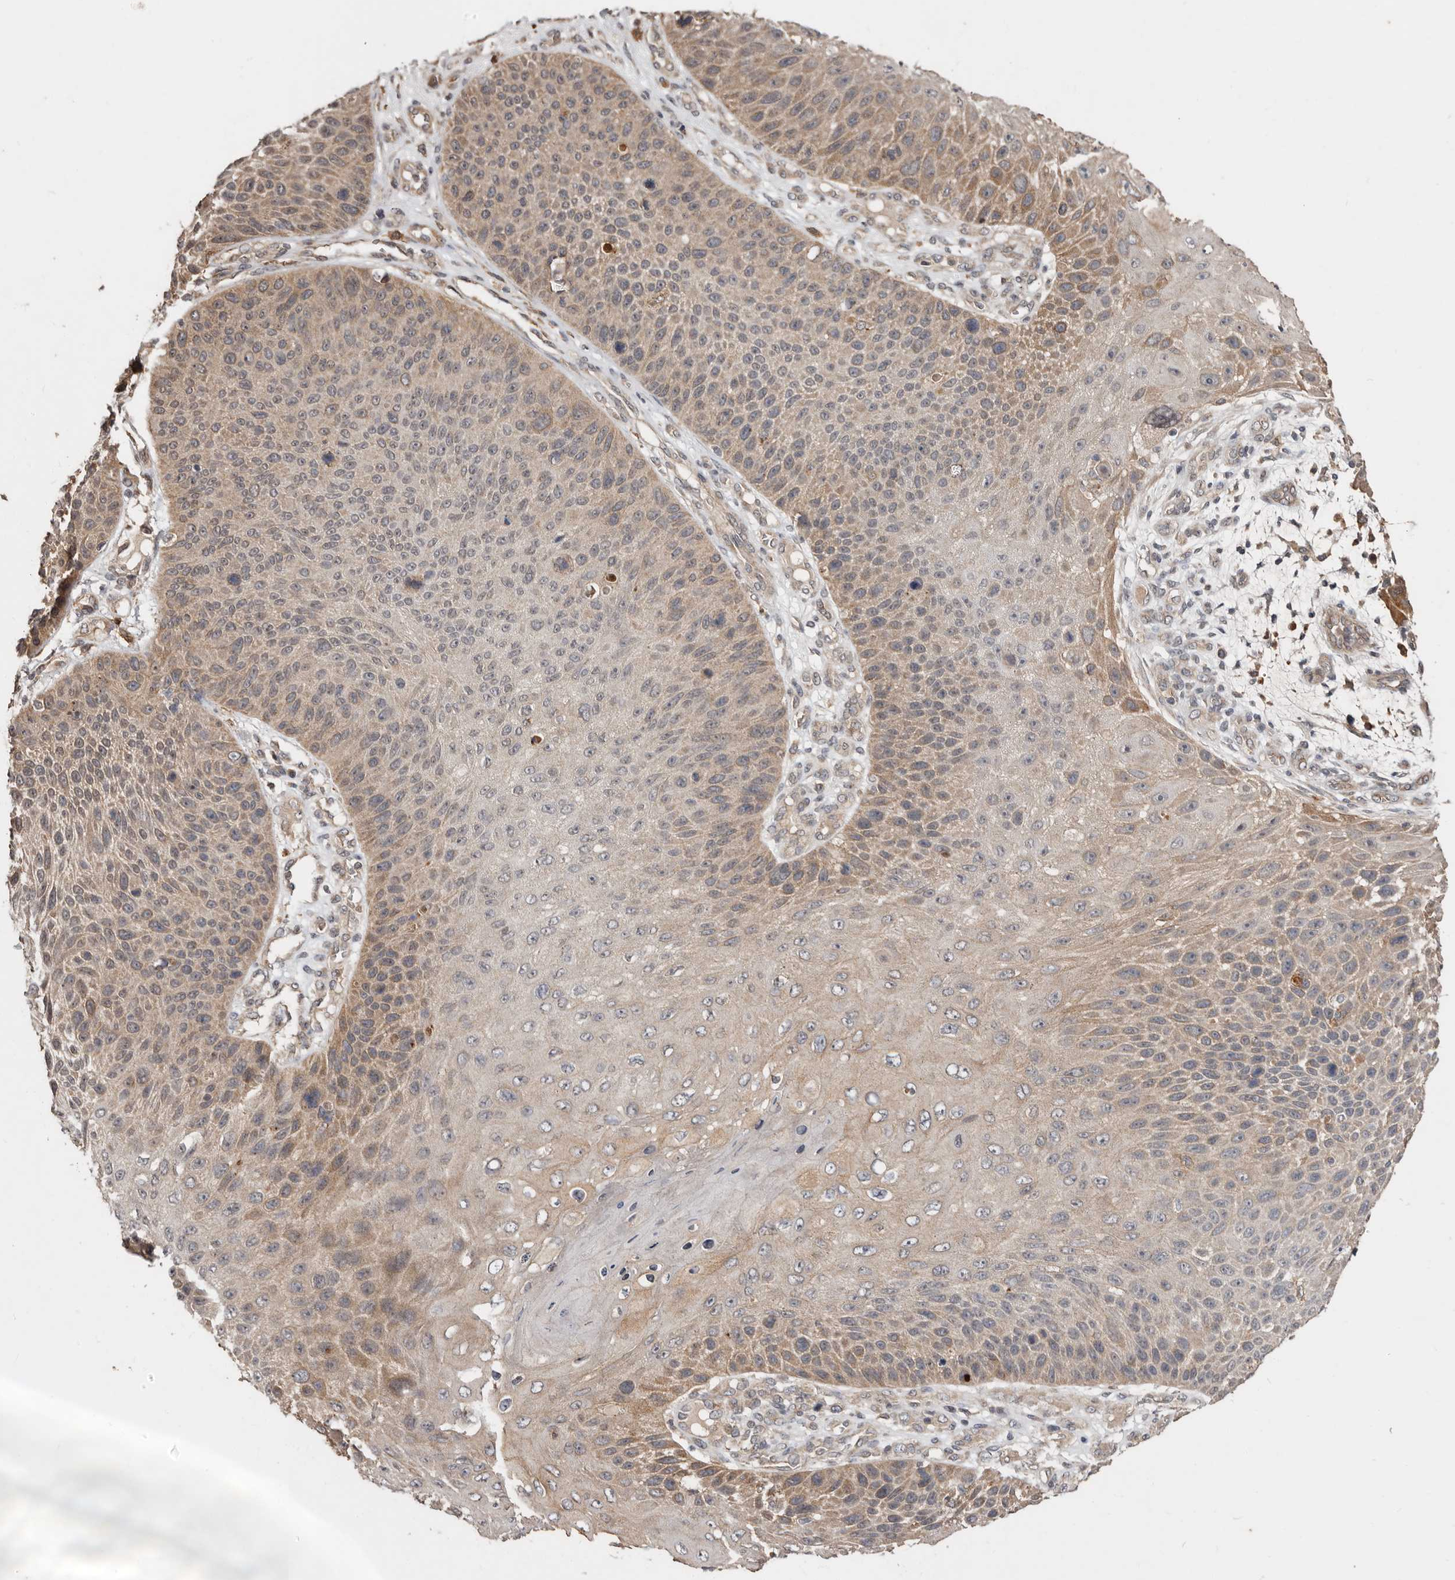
{"staining": {"intensity": "moderate", "quantity": "25%-75%", "location": "cytoplasmic/membranous"}, "tissue": "skin cancer", "cell_type": "Tumor cells", "image_type": "cancer", "snomed": [{"axis": "morphology", "description": "Squamous cell carcinoma, NOS"}, {"axis": "topography", "description": "Skin"}], "caption": "IHC image of neoplastic tissue: skin squamous cell carcinoma stained using immunohistochemistry shows medium levels of moderate protein expression localized specifically in the cytoplasmic/membranous of tumor cells, appearing as a cytoplasmic/membranous brown color.", "gene": "RSPO2", "patient": {"sex": "female", "age": 88}}